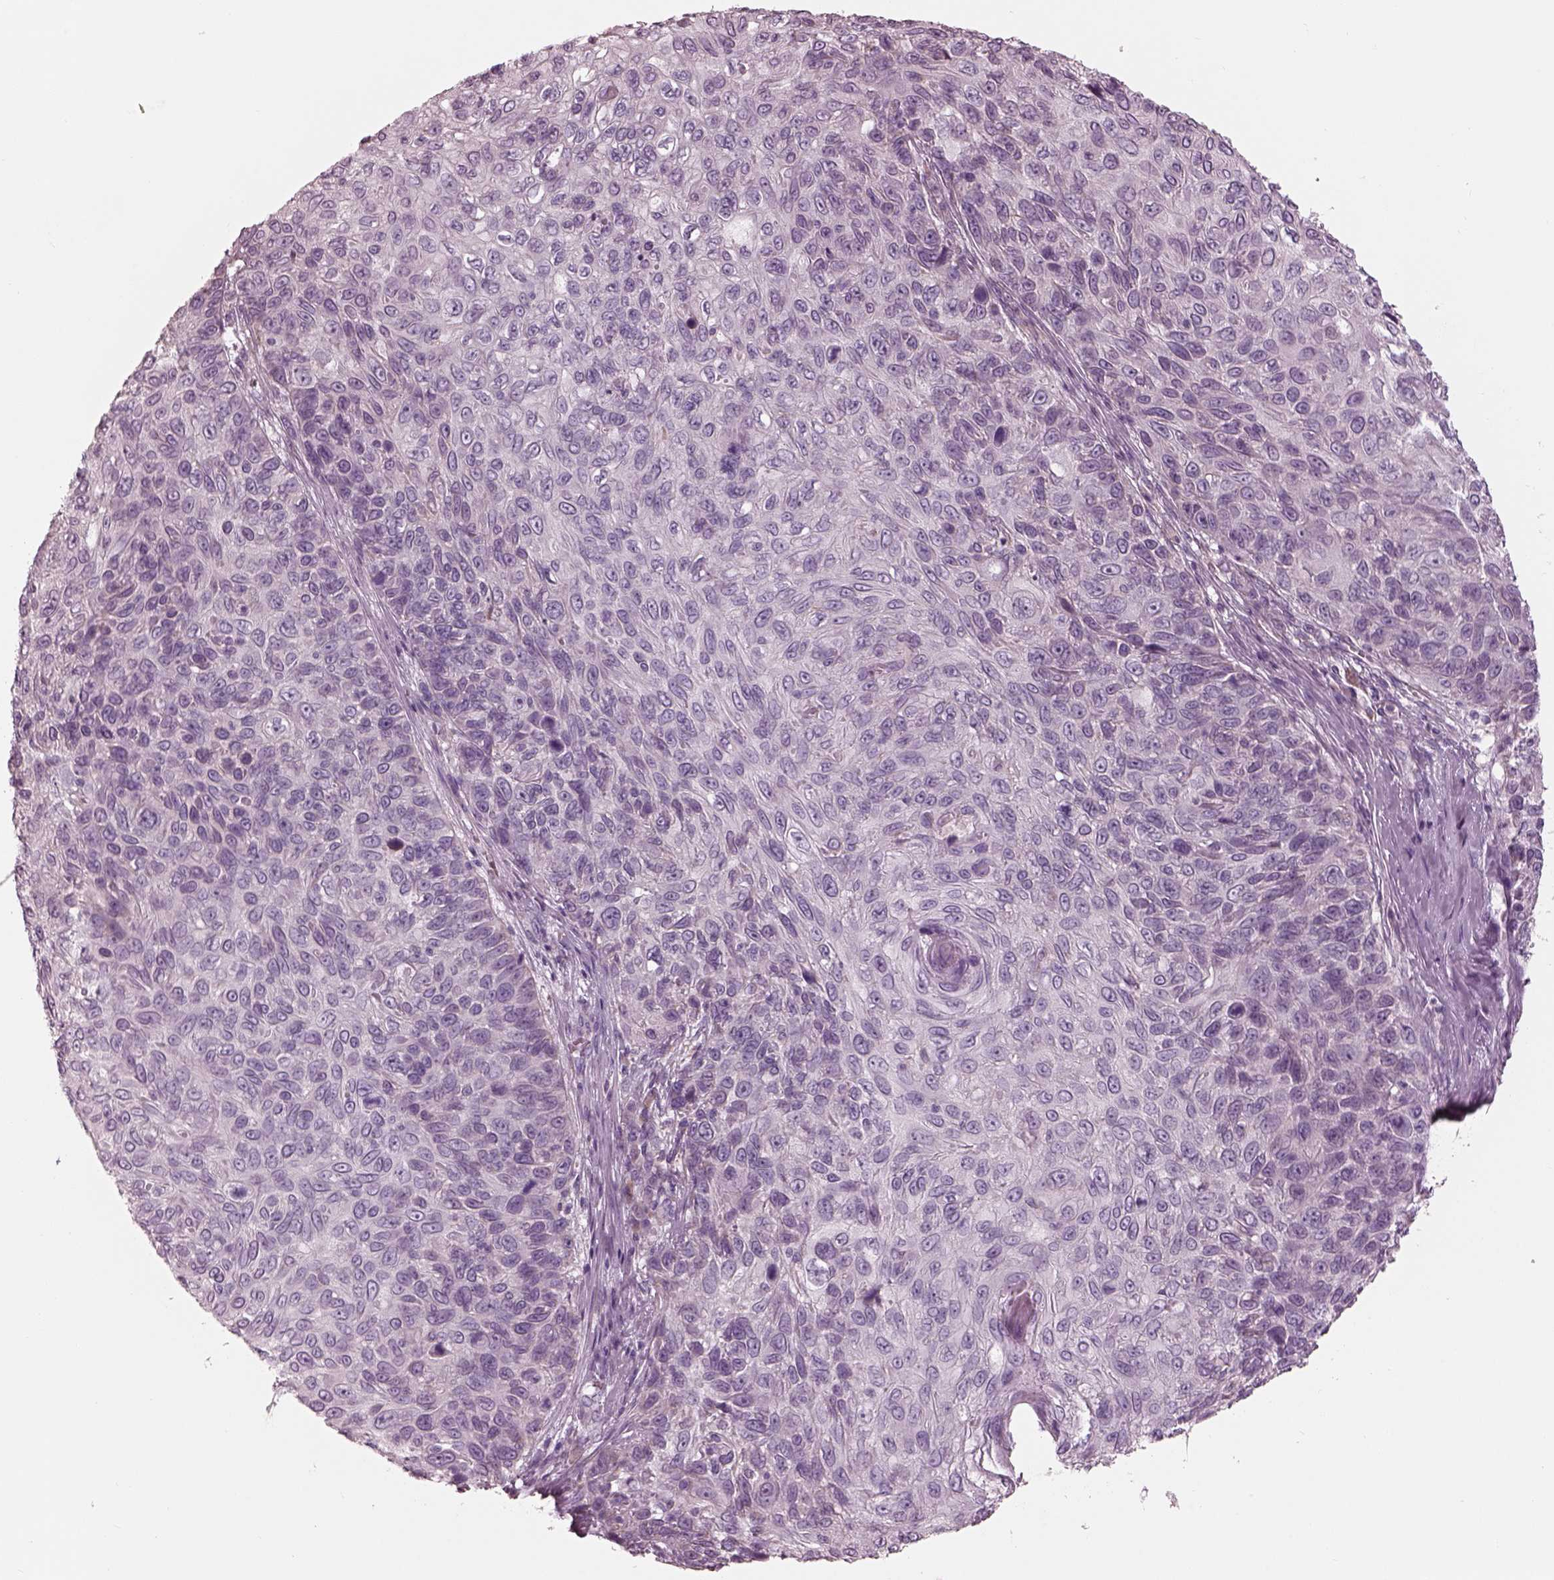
{"staining": {"intensity": "negative", "quantity": "none", "location": "none"}, "tissue": "skin cancer", "cell_type": "Tumor cells", "image_type": "cancer", "snomed": [{"axis": "morphology", "description": "Squamous cell carcinoma, NOS"}, {"axis": "topography", "description": "Skin"}], "caption": "The immunohistochemistry (IHC) image has no significant staining in tumor cells of skin cancer tissue. (DAB (3,3'-diaminobenzidine) immunohistochemistry (IHC), high magnification).", "gene": "CADM2", "patient": {"sex": "male", "age": 92}}